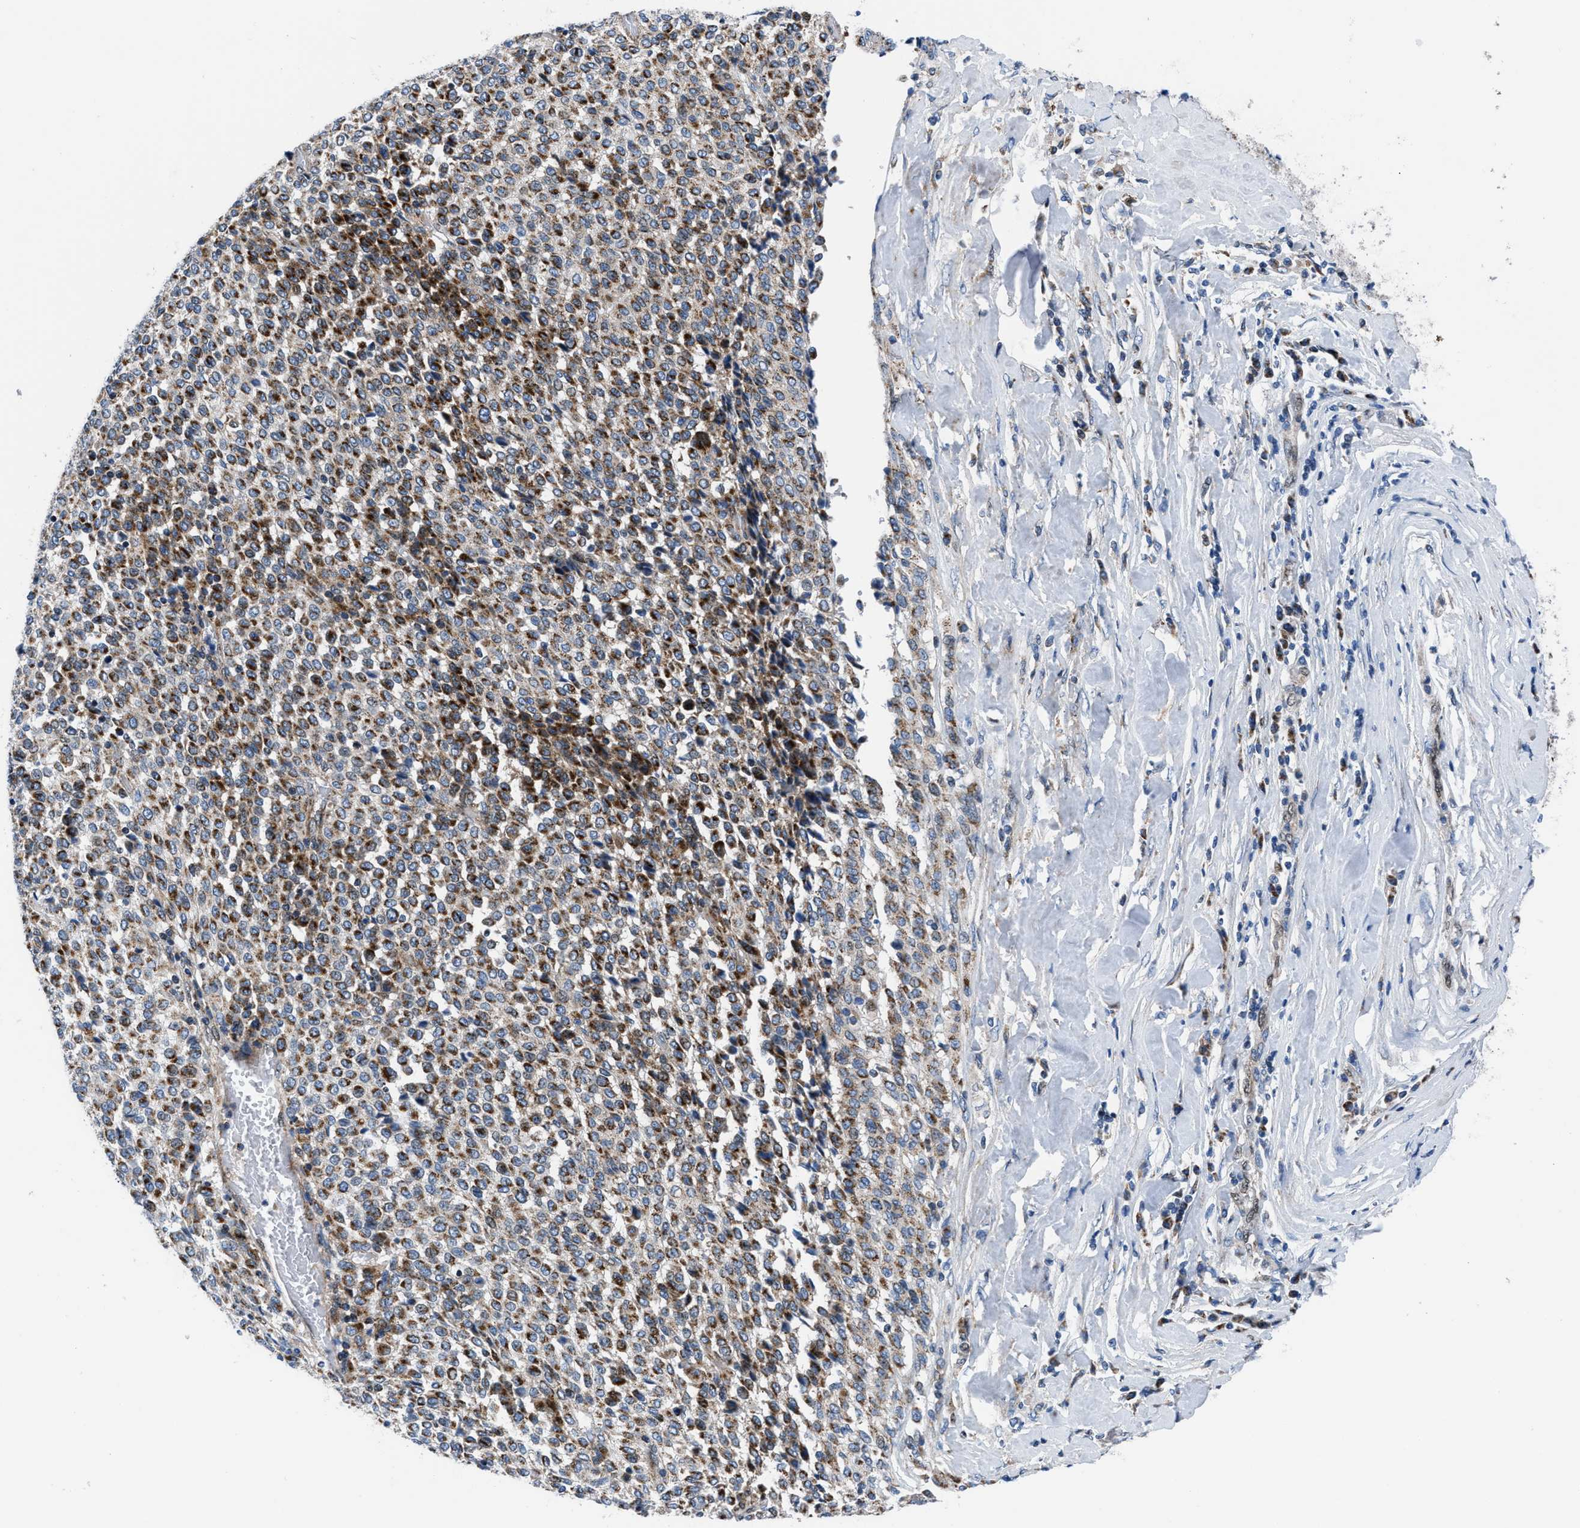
{"staining": {"intensity": "moderate", "quantity": ">75%", "location": "cytoplasmic/membranous"}, "tissue": "melanoma", "cell_type": "Tumor cells", "image_type": "cancer", "snomed": [{"axis": "morphology", "description": "Malignant melanoma, Metastatic site"}, {"axis": "topography", "description": "Pancreas"}], "caption": "DAB (3,3'-diaminobenzidine) immunohistochemical staining of melanoma demonstrates moderate cytoplasmic/membranous protein staining in about >75% of tumor cells. Nuclei are stained in blue.", "gene": "LMO2", "patient": {"sex": "female", "age": 30}}